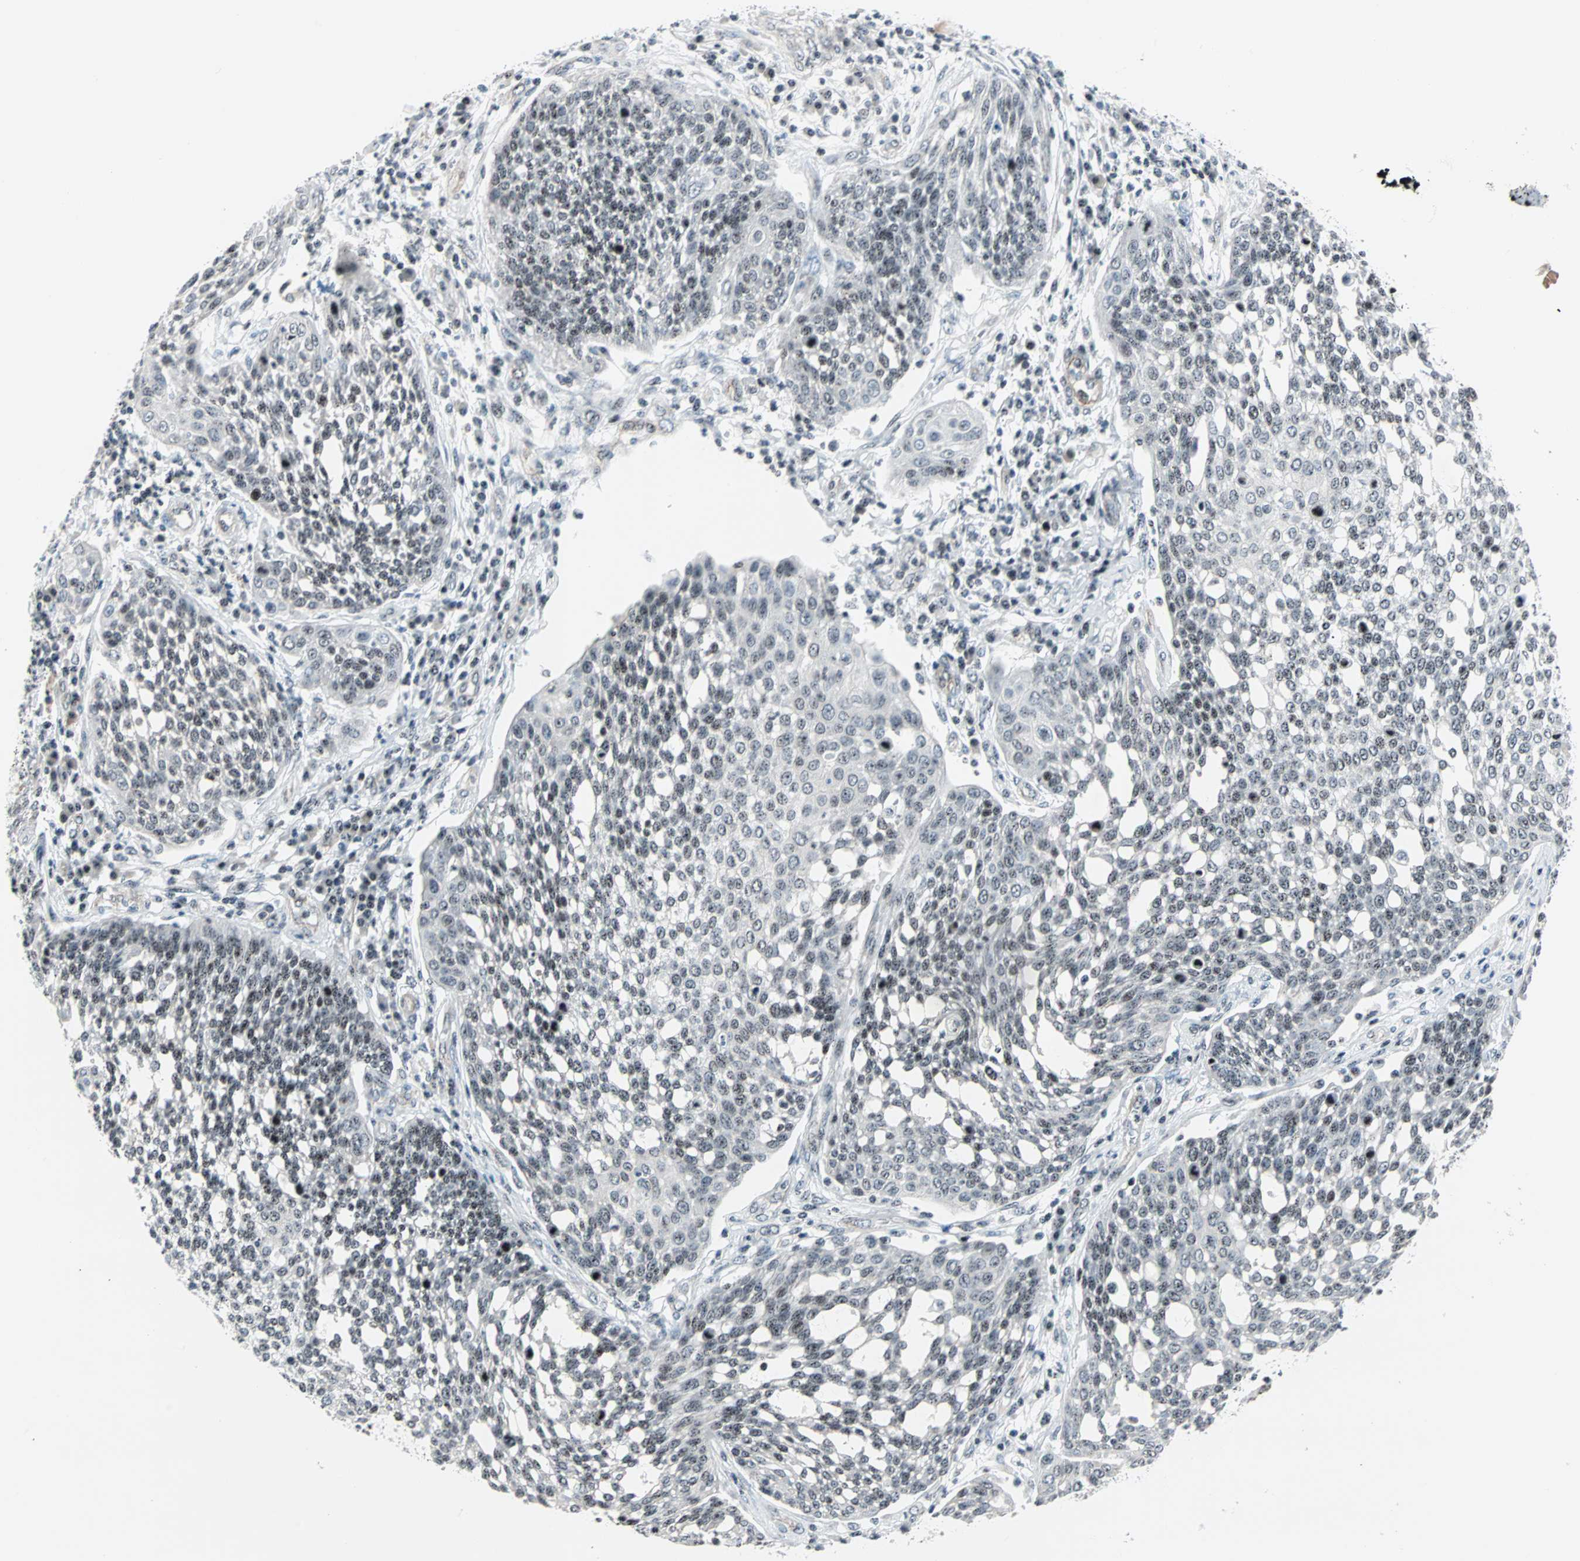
{"staining": {"intensity": "moderate", "quantity": ">75%", "location": "nuclear"}, "tissue": "cervical cancer", "cell_type": "Tumor cells", "image_type": "cancer", "snomed": [{"axis": "morphology", "description": "Squamous cell carcinoma, NOS"}, {"axis": "topography", "description": "Cervix"}], "caption": "High-magnification brightfield microscopy of cervical cancer (squamous cell carcinoma) stained with DAB (brown) and counterstained with hematoxylin (blue). tumor cells exhibit moderate nuclear positivity is seen in approximately>75% of cells. The protein of interest is stained brown, and the nuclei are stained in blue (DAB (3,3'-diaminobenzidine) IHC with brightfield microscopy, high magnification).", "gene": "CENPA", "patient": {"sex": "female", "age": 34}}